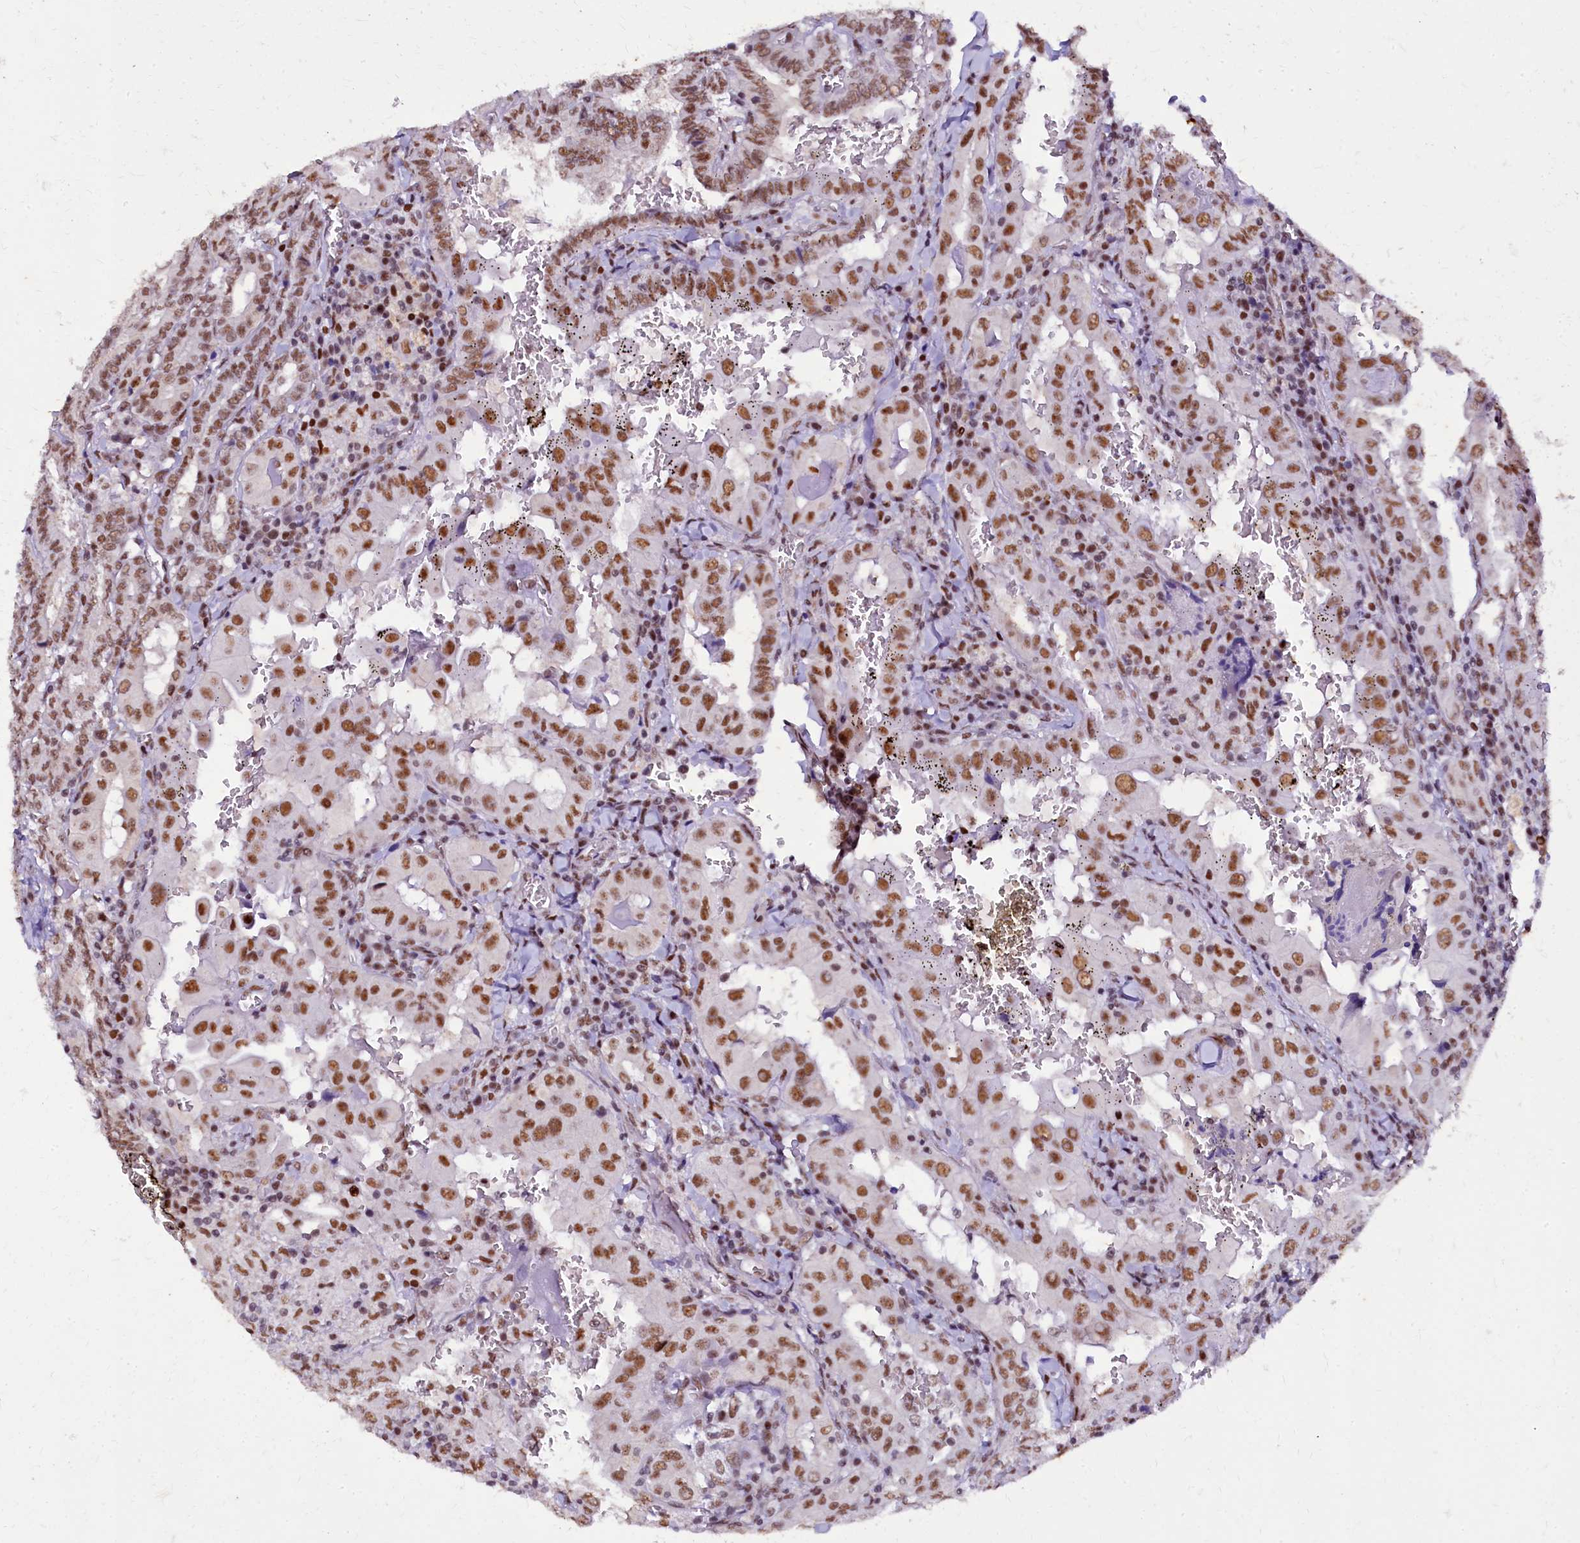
{"staining": {"intensity": "moderate", "quantity": ">75%", "location": "nuclear"}, "tissue": "thyroid cancer", "cell_type": "Tumor cells", "image_type": "cancer", "snomed": [{"axis": "morphology", "description": "Papillary adenocarcinoma, NOS"}, {"axis": "topography", "description": "Thyroid gland"}], "caption": "Thyroid cancer was stained to show a protein in brown. There is medium levels of moderate nuclear staining in approximately >75% of tumor cells.", "gene": "CPSF7", "patient": {"sex": "female", "age": 72}}